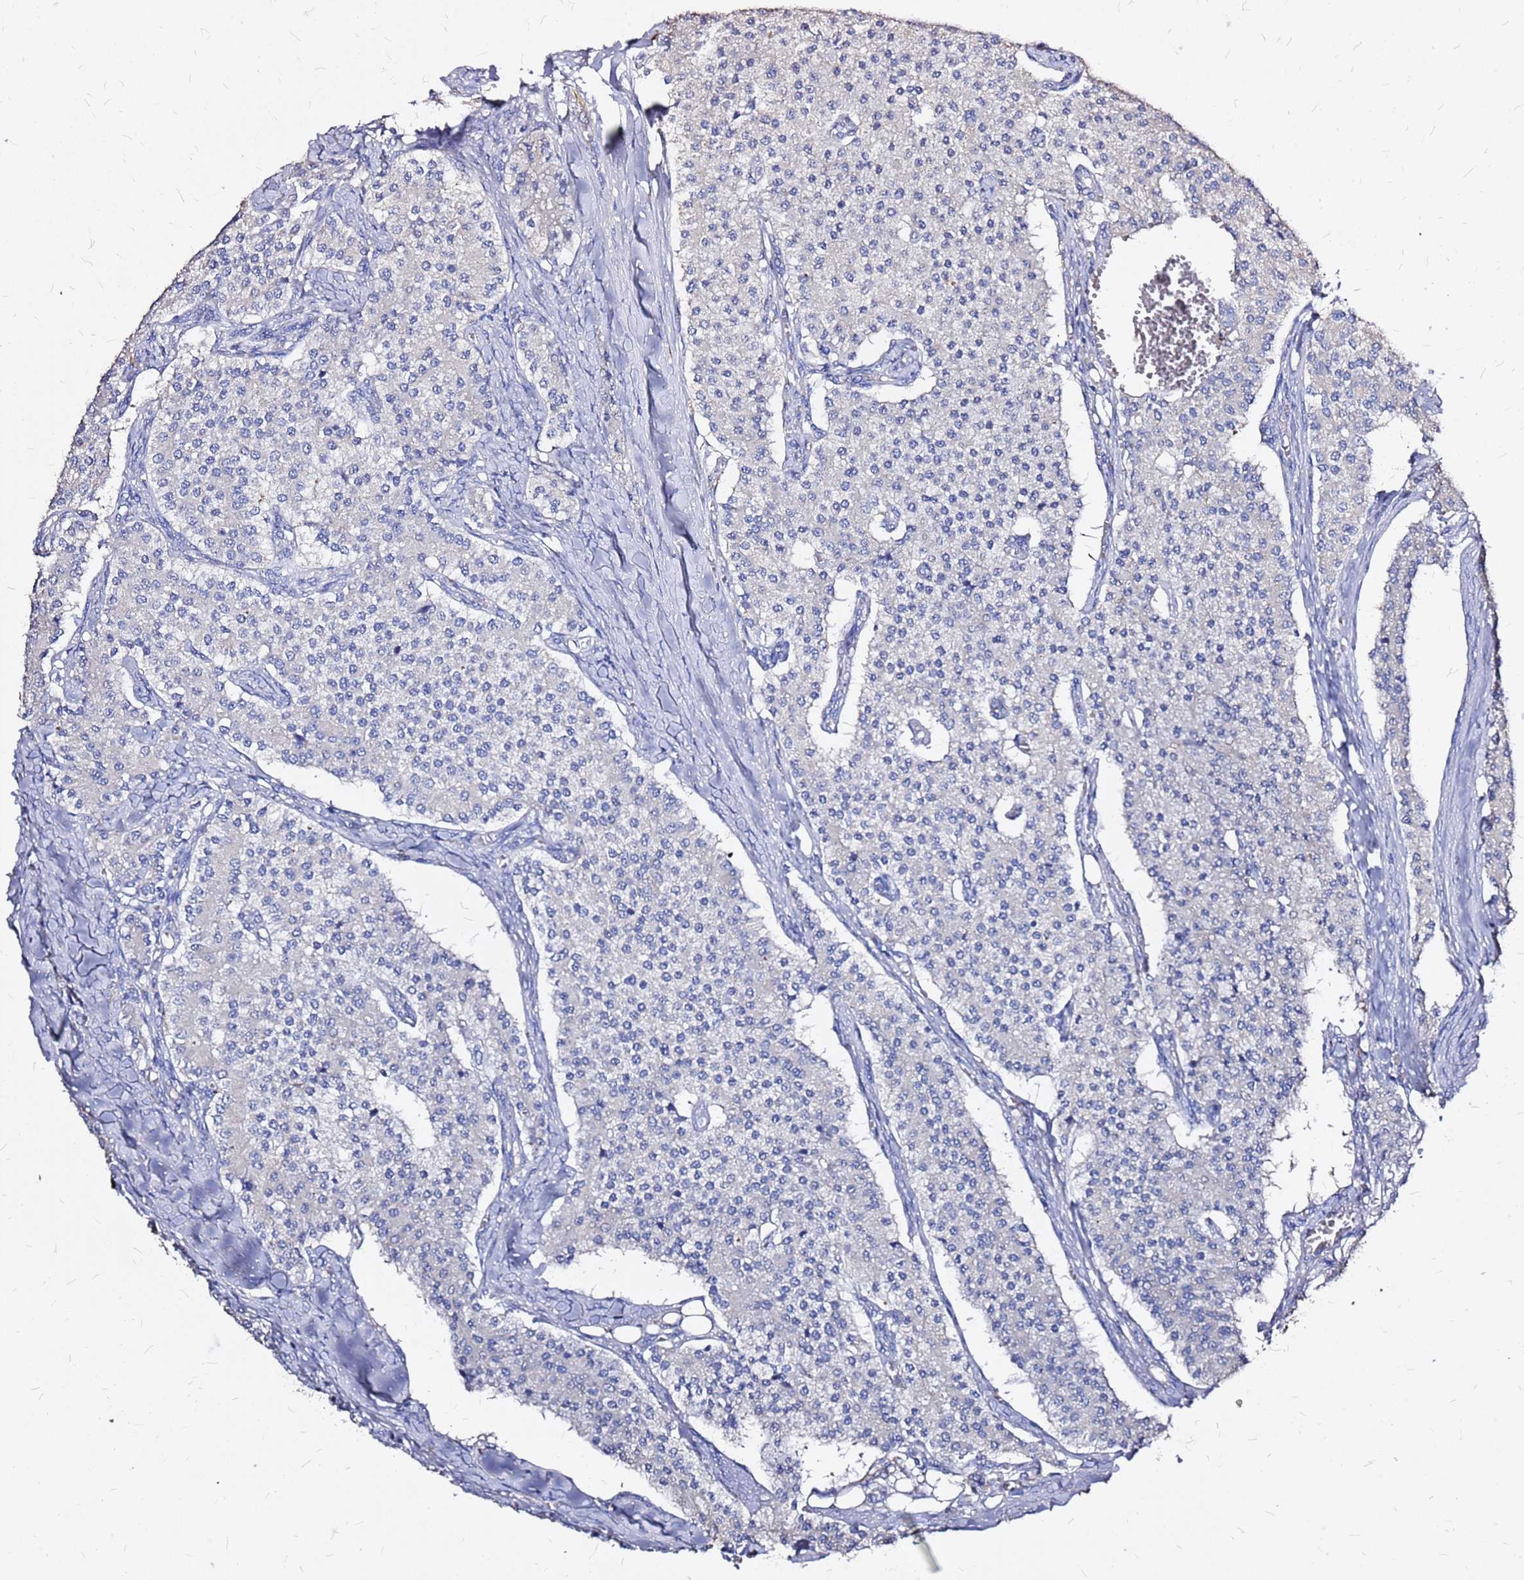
{"staining": {"intensity": "negative", "quantity": "none", "location": "none"}, "tissue": "carcinoid", "cell_type": "Tumor cells", "image_type": "cancer", "snomed": [{"axis": "morphology", "description": "Carcinoid, malignant, NOS"}, {"axis": "topography", "description": "Colon"}], "caption": "An immunohistochemistry (IHC) micrograph of carcinoid is shown. There is no staining in tumor cells of carcinoid.", "gene": "EXD3", "patient": {"sex": "female", "age": 52}}